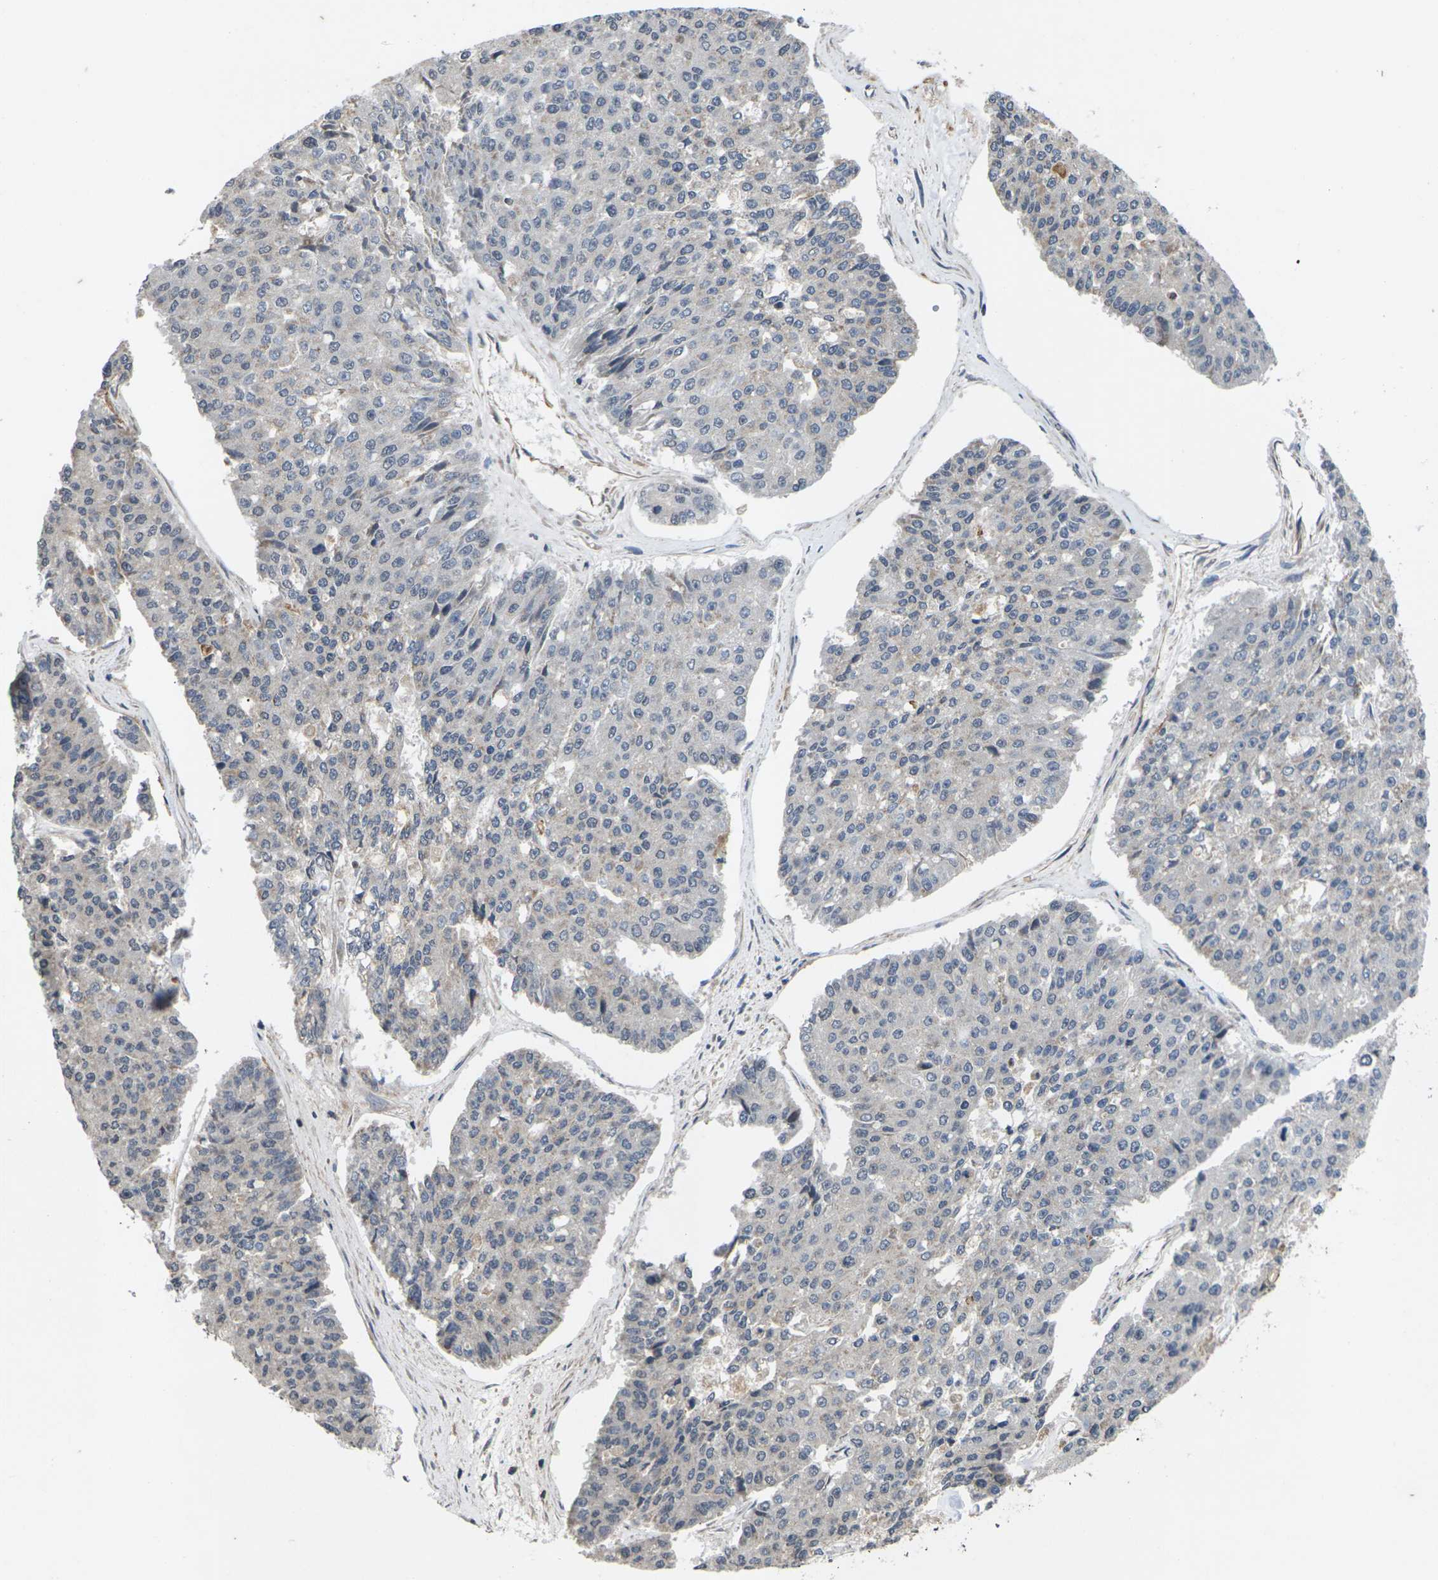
{"staining": {"intensity": "negative", "quantity": "none", "location": "none"}, "tissue": "pancreatic cancer", "cell_type": "Tumor cells", "image_type": "cancer", "snomed": [{"axis": "morphology", "description": "Adenocarcinoma, NOS"}, {"axis": "topography", "description": "Pancreas"}], "caption": "A high-resolution photomicrograph shows immunohistochemistry (IHC) staining of adenocarcinoma (pancreatic), which displays no significant staining in tumor cells.", "gene": "DKK2", "patient": {"sex": "male", "age": 50}}